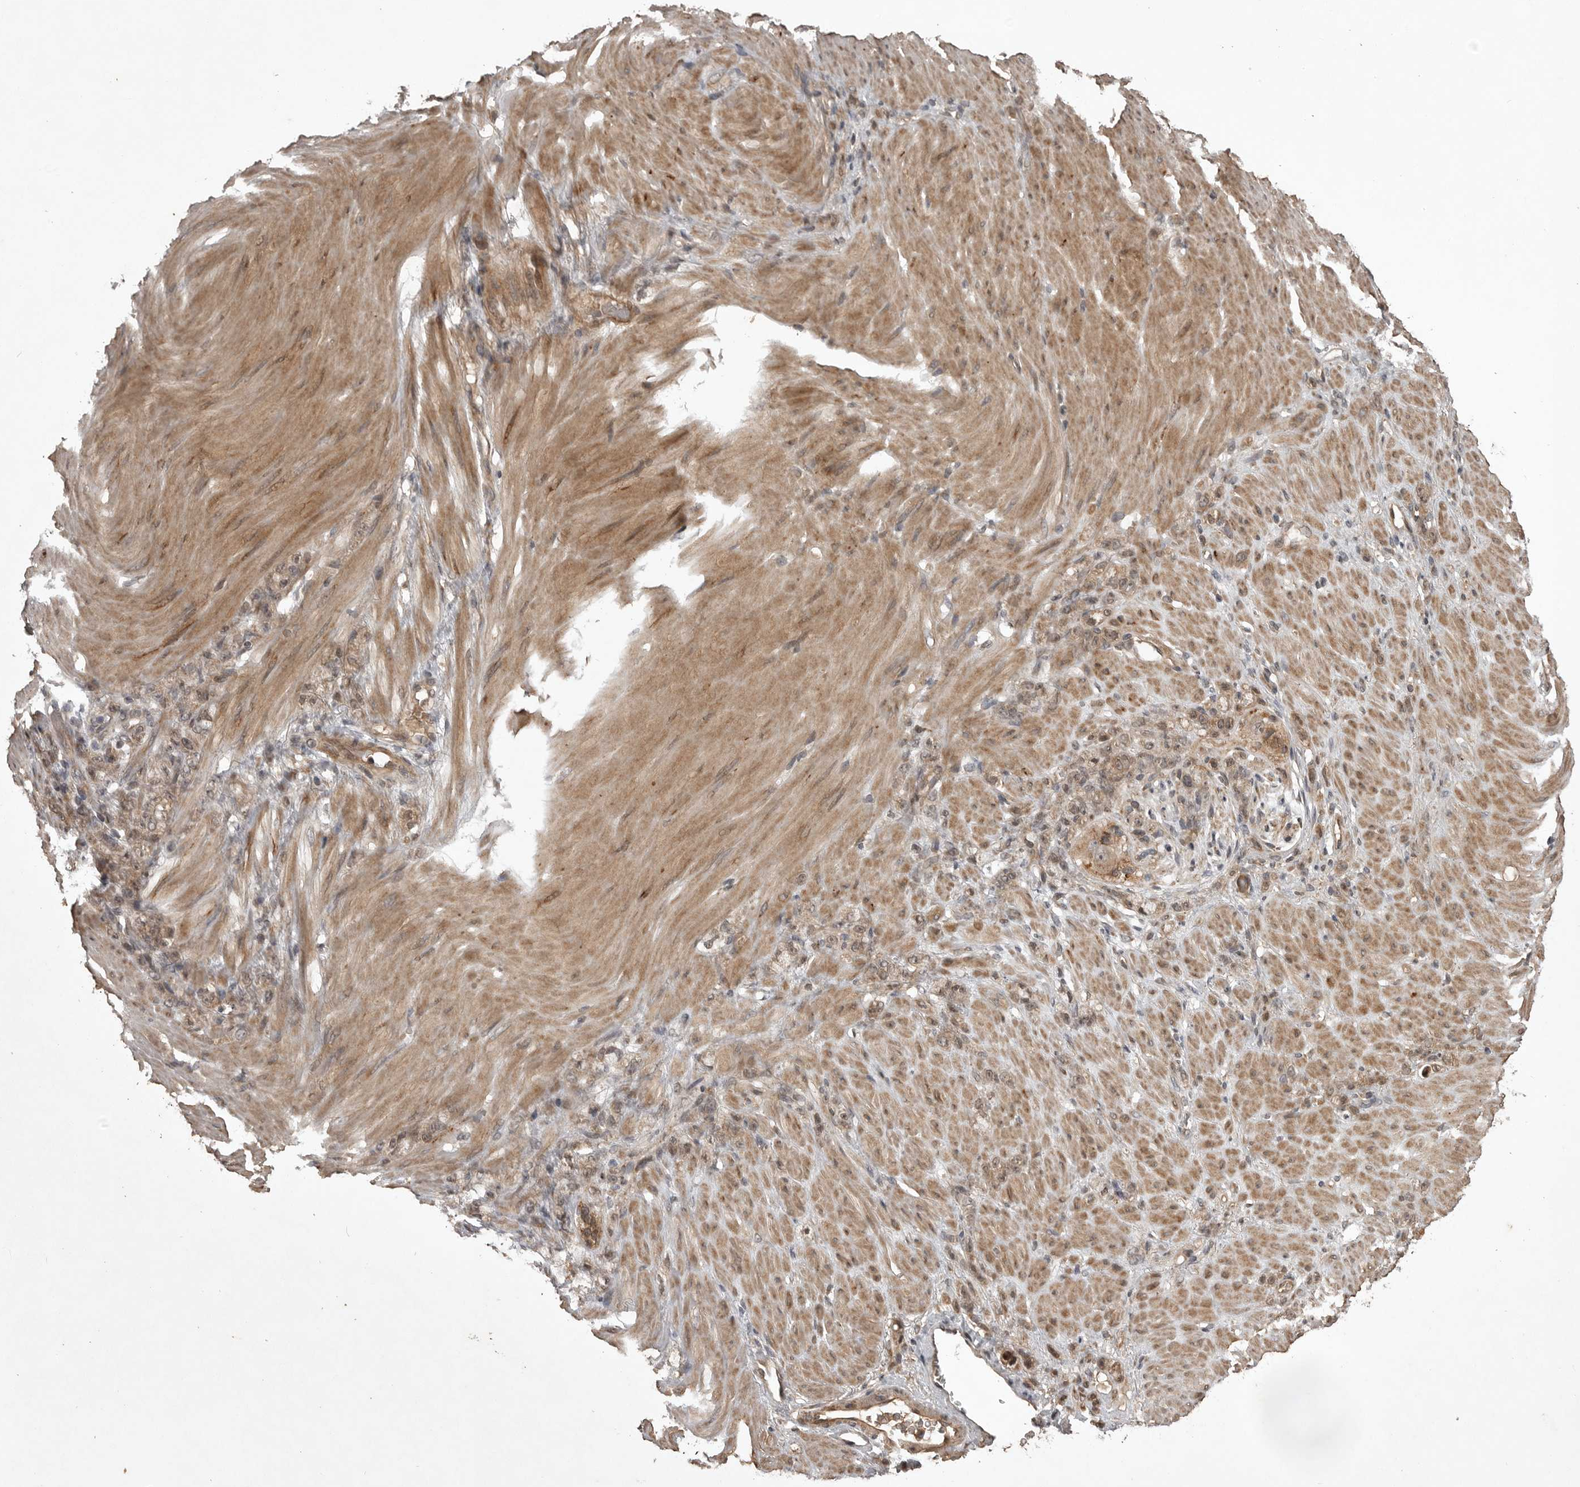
{"staining": {"intensity": "weak", "quantity": "25%-75%", "location": "cytoplasmic/membranous,nuclear"}, "tissue": "stomach cancer", "cell_type": "Tumor cells", "image_type": "cancer", "snomed": [{"axis": "morphology", "description": "Normal tissue, NOS"}, {"axis": "morphology", "description": "Adenocarcinoma, NOS"}, {"axis": "topography", "description": "Stomach"}], "caption": "Adenocarcinoma (stomach) stained with a protein marker exhibits weak staining in tumor cells.", "gene": "AKAP7", "patient": {"sex": "male", "age": 82}}